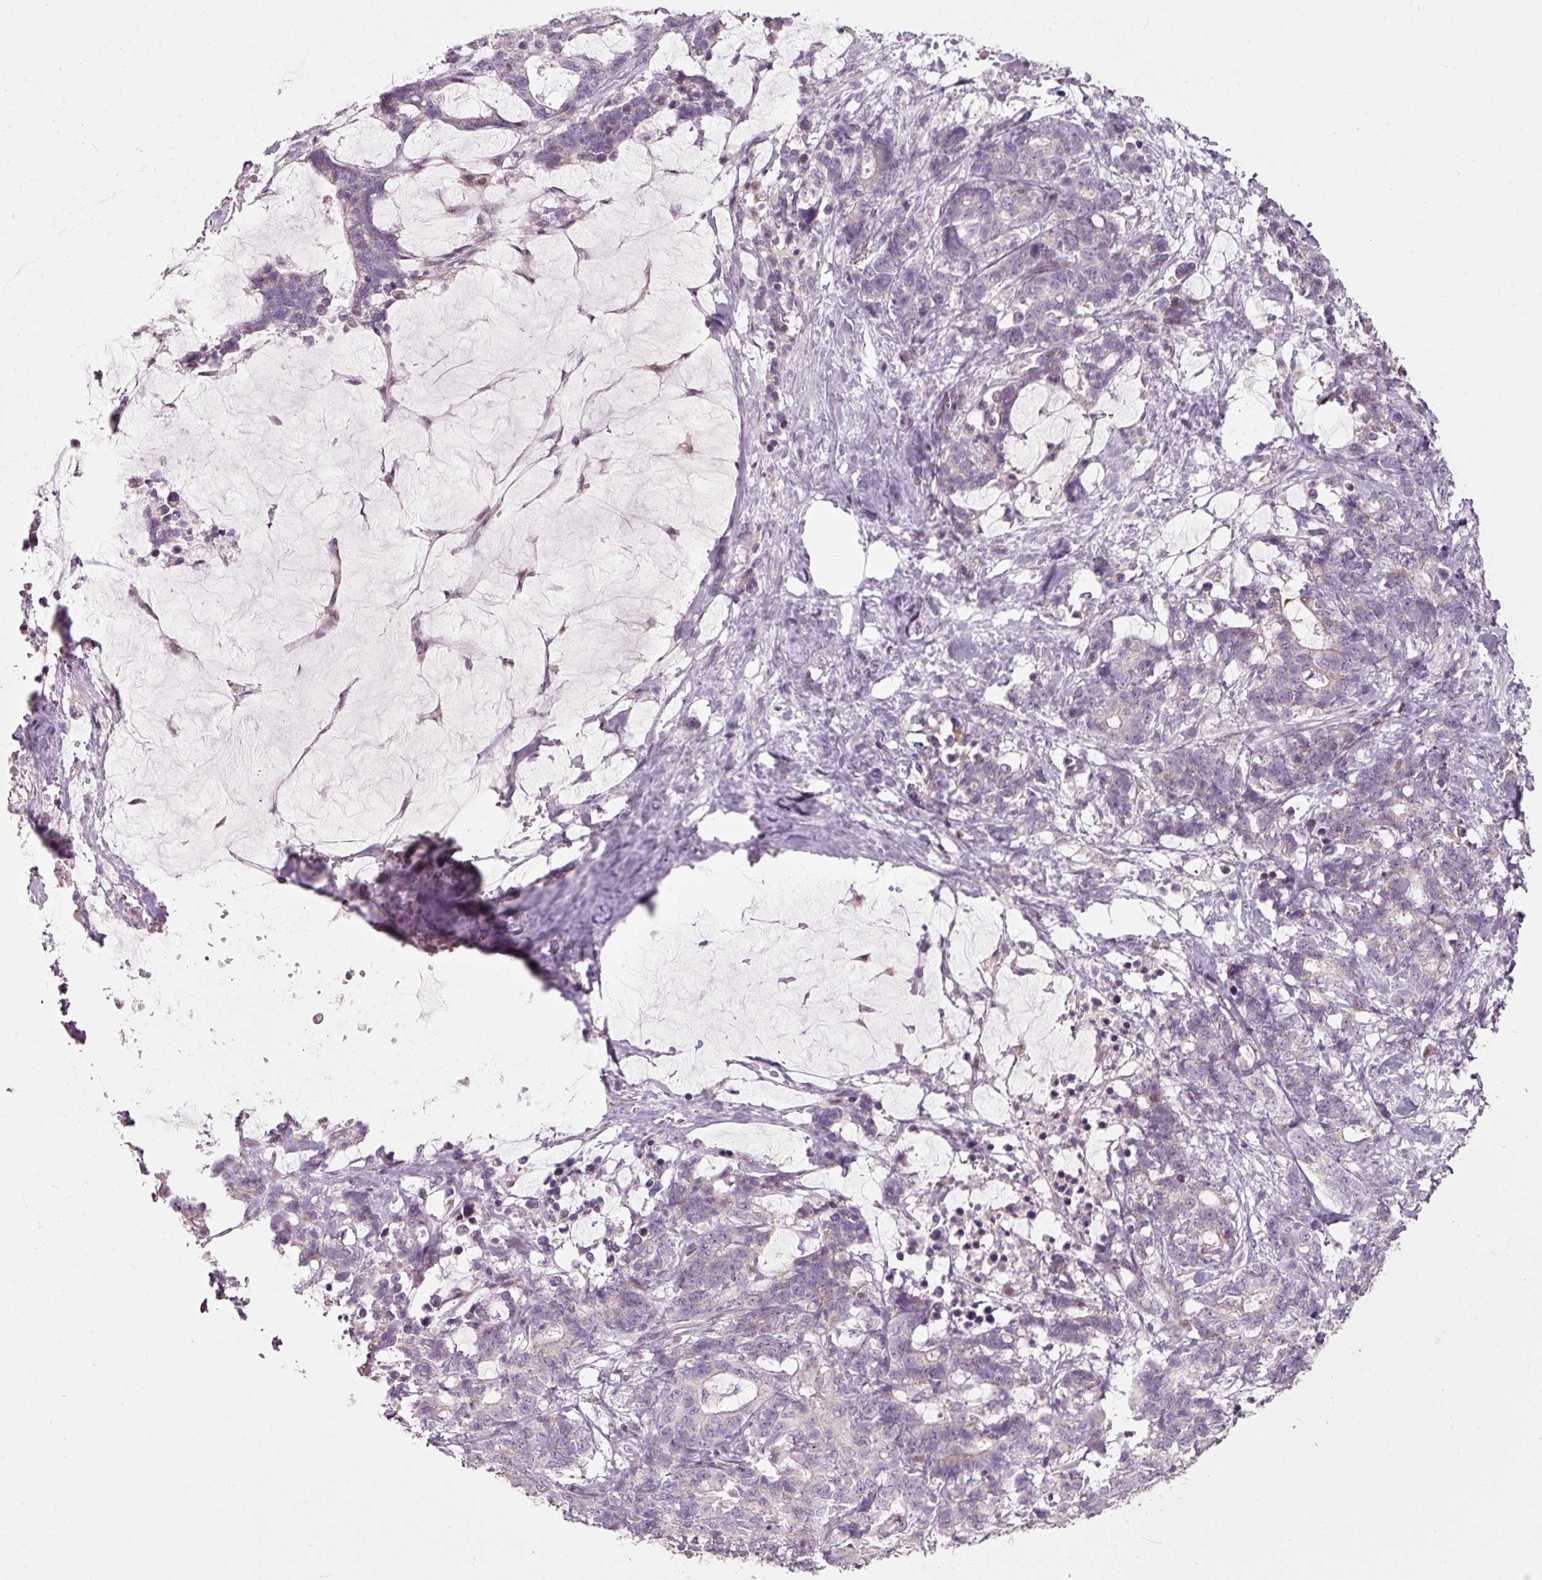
{"staining": {"intensity": "negative", "quantity": "none", "location": "none"}, "tissue": "stomach cancer", "cell_type": "Tumor cells", "image_type": "cancer", "snomed": [{"axis": "morphology", "description": "Normal tissue, NOS"}, {"axis": "morphology", "description": "Adenocarcinoma, NOS"}, {"axis": "topography", "description": "Stomach"}], "caption": "Immunohistochemical staining of adenocarcinoma (stomach) demonstrates no significant expression in tumor cells.", "gene": "TOB2", "patient": {"sex": "female", "age": 64}}